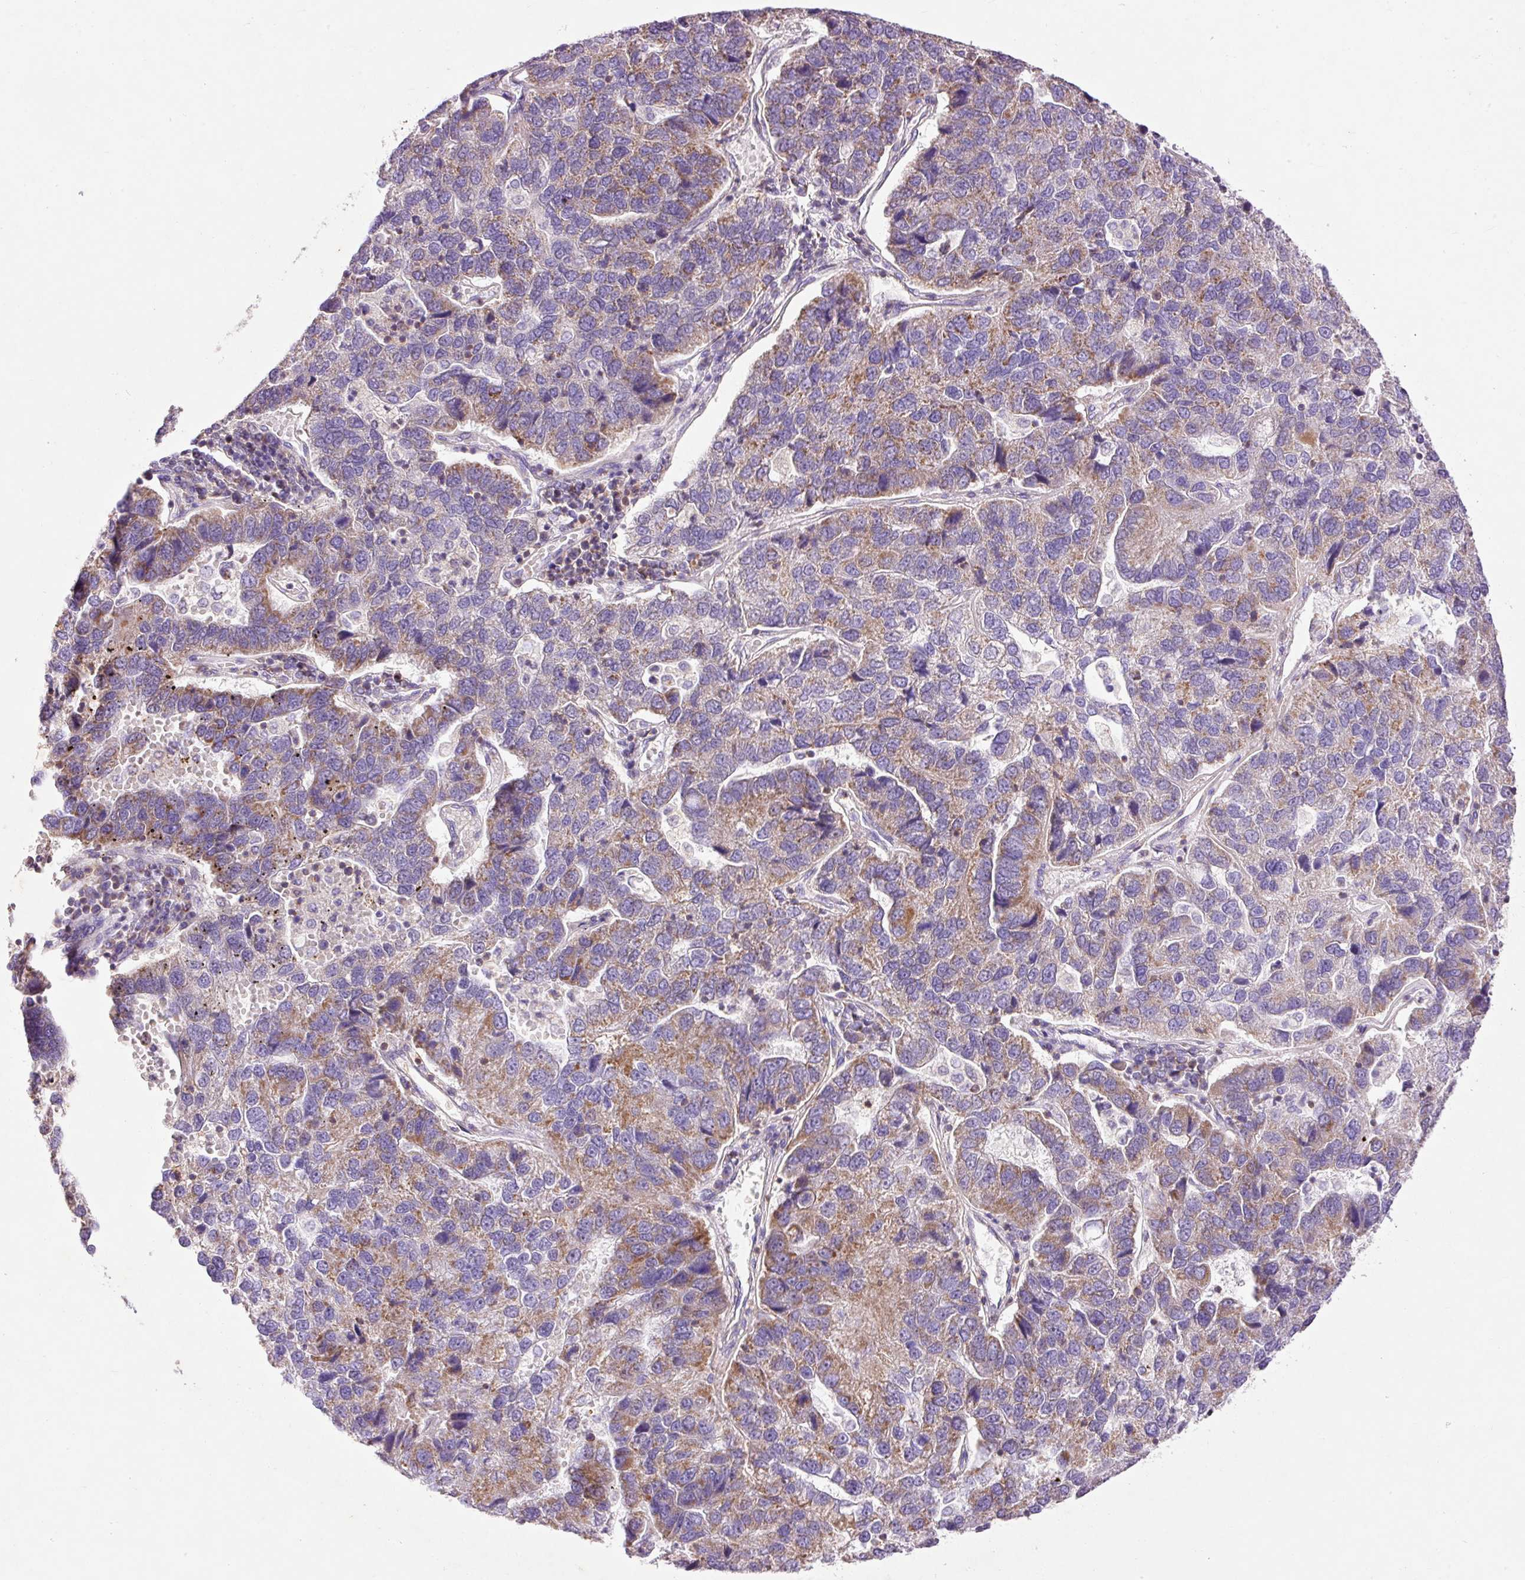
{"staining": {"intensity": "moderate", "quantity": "25%-75%", "location": "cytoplasmic/membranous"}, "tissue": "pancreatic cancer", "cell_type": "Tumor cells", "image_type": "cancer", "snomed": [{"axis": "morphology", "description": "Adenocarcinoma, NOS"}, {"axis": "topography", "description": "Pancreas"}], "caption": "Protein staining by immunohistochemistry (IHC) exhibits moderate cytoplasmic/membranous positivity in about 25%-75% of tumor cells in pancreatic adenocarcinoma.", "gene": "IMMT", "patient": {"sex": "female", "age": 61}}